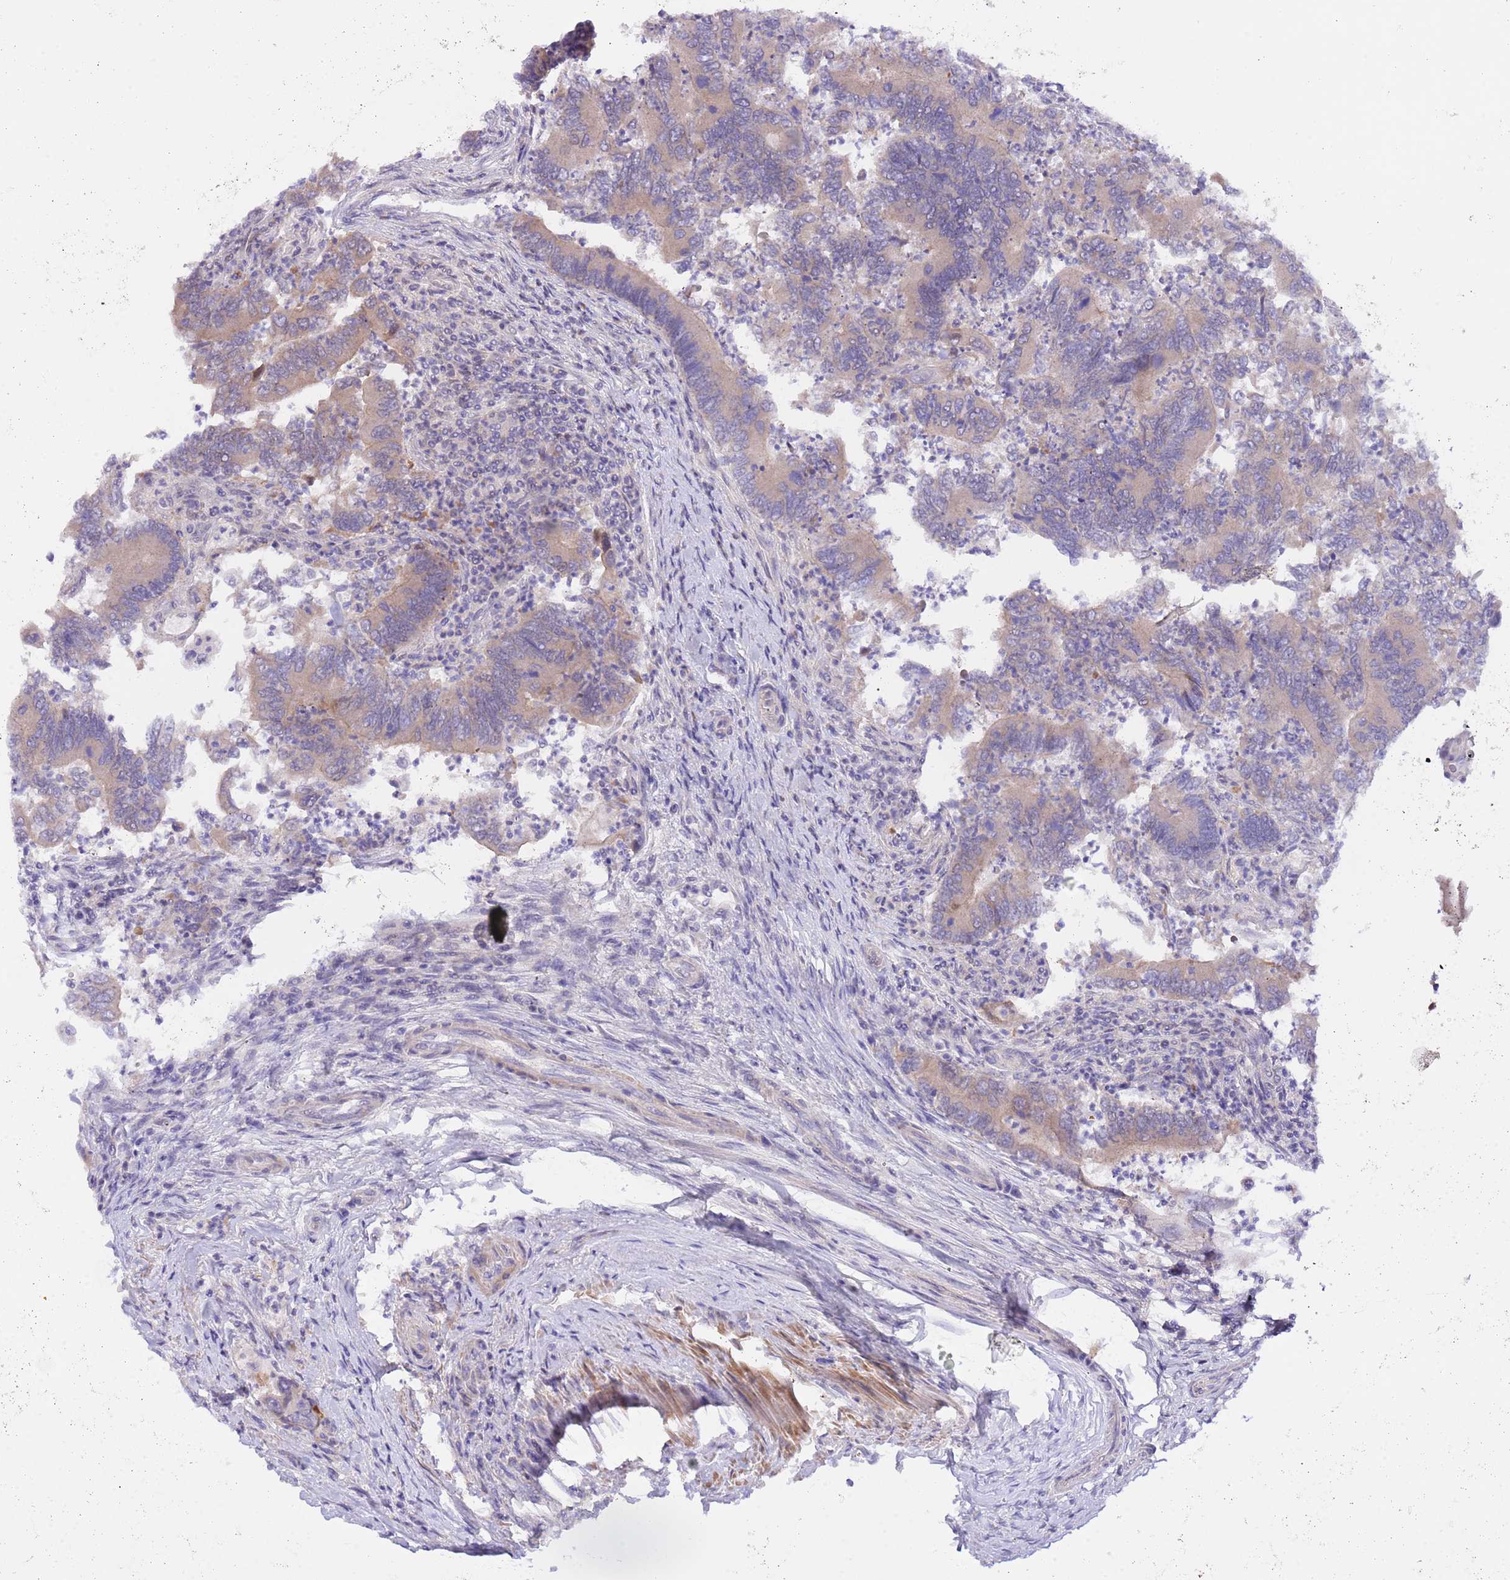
{"staining": {"intensity": "weak", "quantity": "25%-75%", "location": "cytoplasmic/membranous"}, "tissue": "colorectal cancer", "cell_type": "Tumor cells", "image_type": "cancer", "snomed": [{"axis": "morphology", "description": "Adenocarcinoma, NOS"}, {"axis": "topography", "description": "Colon"}], "caption": "An immunohistochemistry image of tumor tissue is shown. Protein staining in brown highlights weak cytoplasmic/membranous positivity in adenocarcinoma (colorectal) within tumor cells.", "gene": "PRR32", "patient": {"sex": "female", "age": 67}}